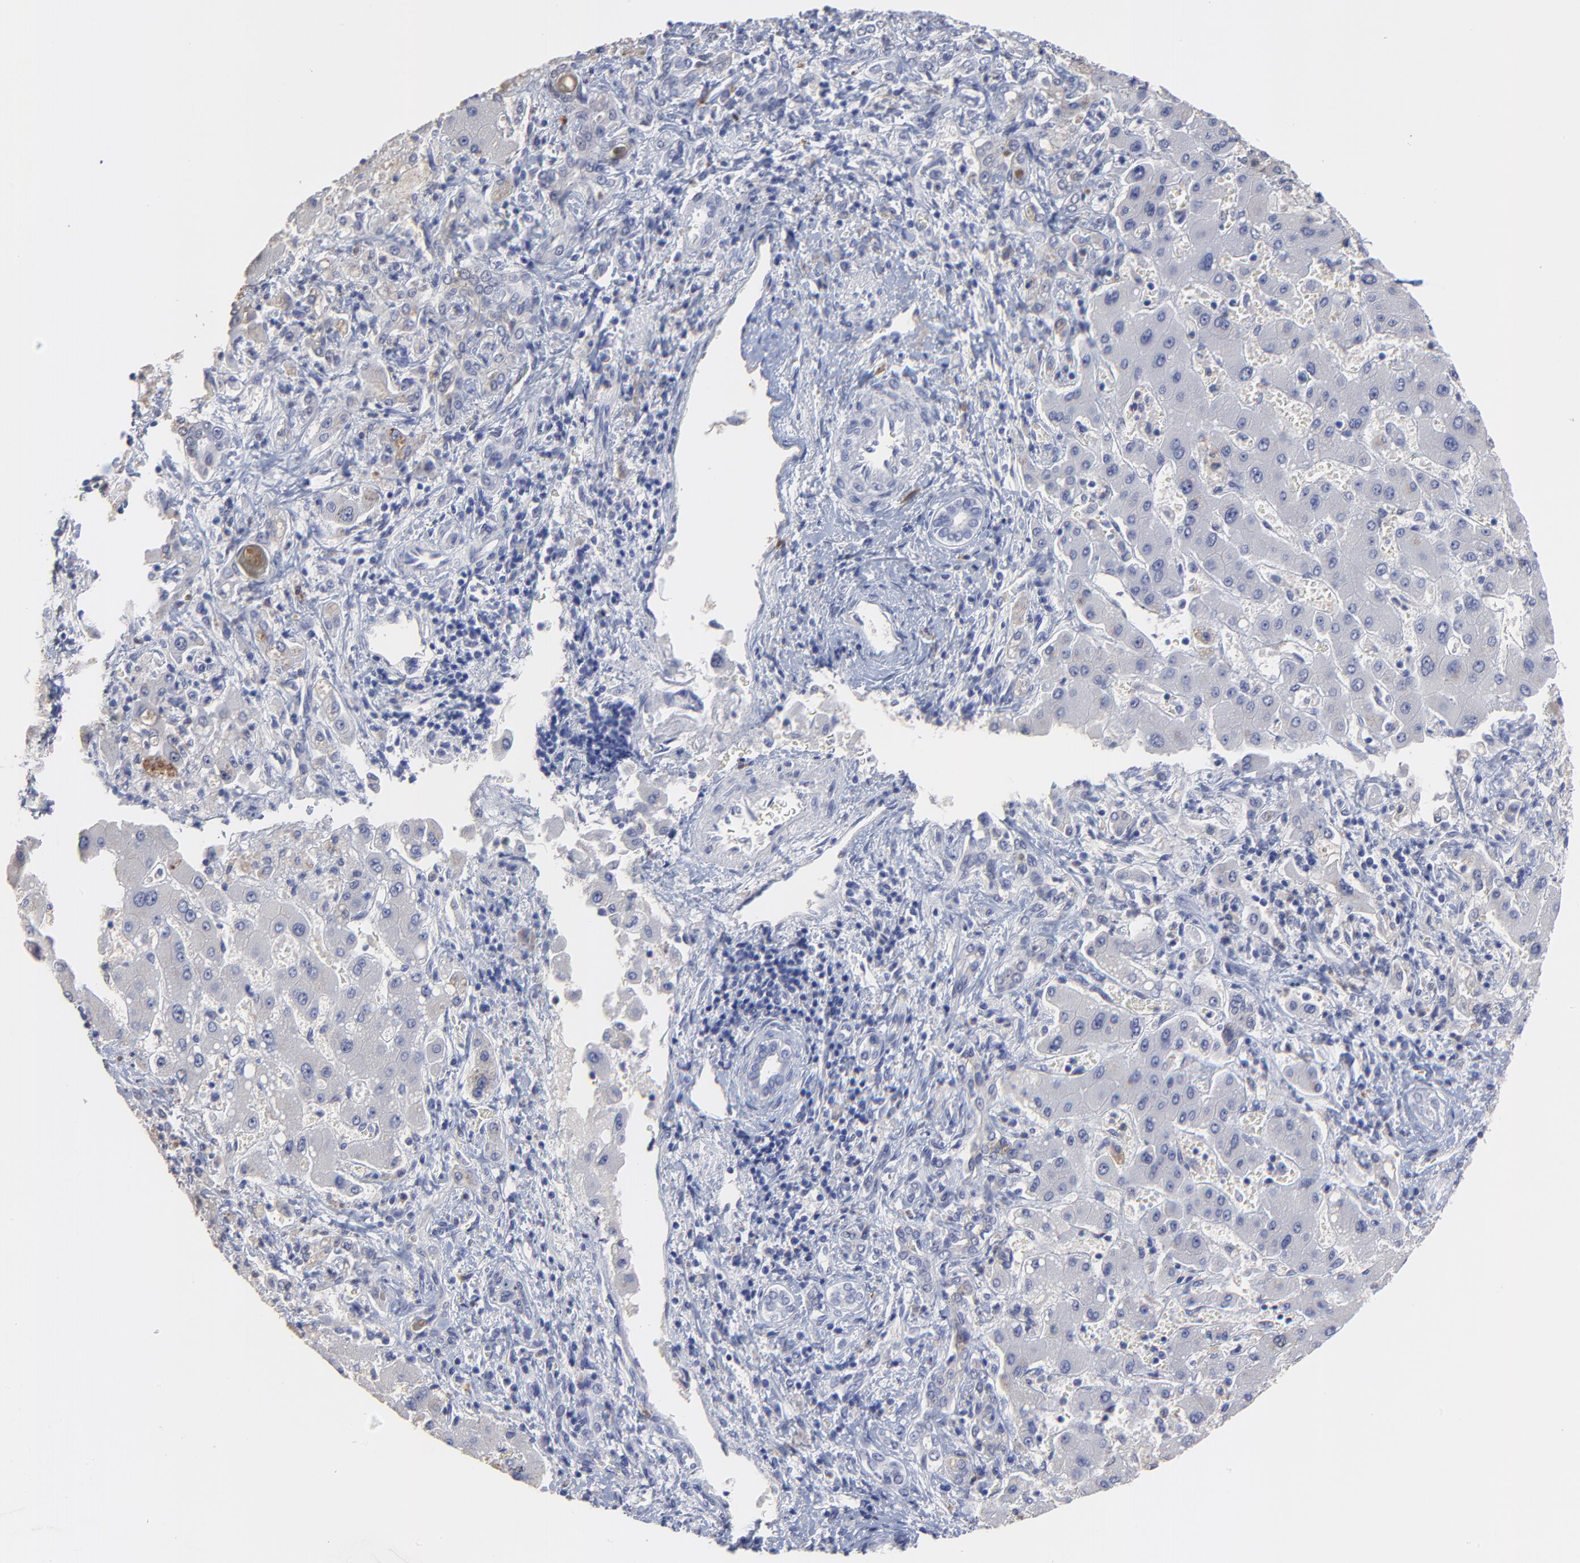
{"staining": {"intensity": "weak", "quantity": "<25%", "location": "cytoplasmic/membranous"}, "tissue": "liver cancer", "cell_type": "Tumor cells", "image_type": "cancer", "snomed": [{"axis": "morphology", "description": "Cholangiocarcinoma"}, {"axis": "topography", "description": "Liver"}], "caption": "IHC photomicrograph of human cholangiocarcinoma (liver) stained for a protein (brown), which displays no staining in tumor cells. (Brightfield microscopy of DAB immunohistochemistry at high magnification).", "gene": "SMARCA1", "patient": {"sex": "male", "age": 50}}